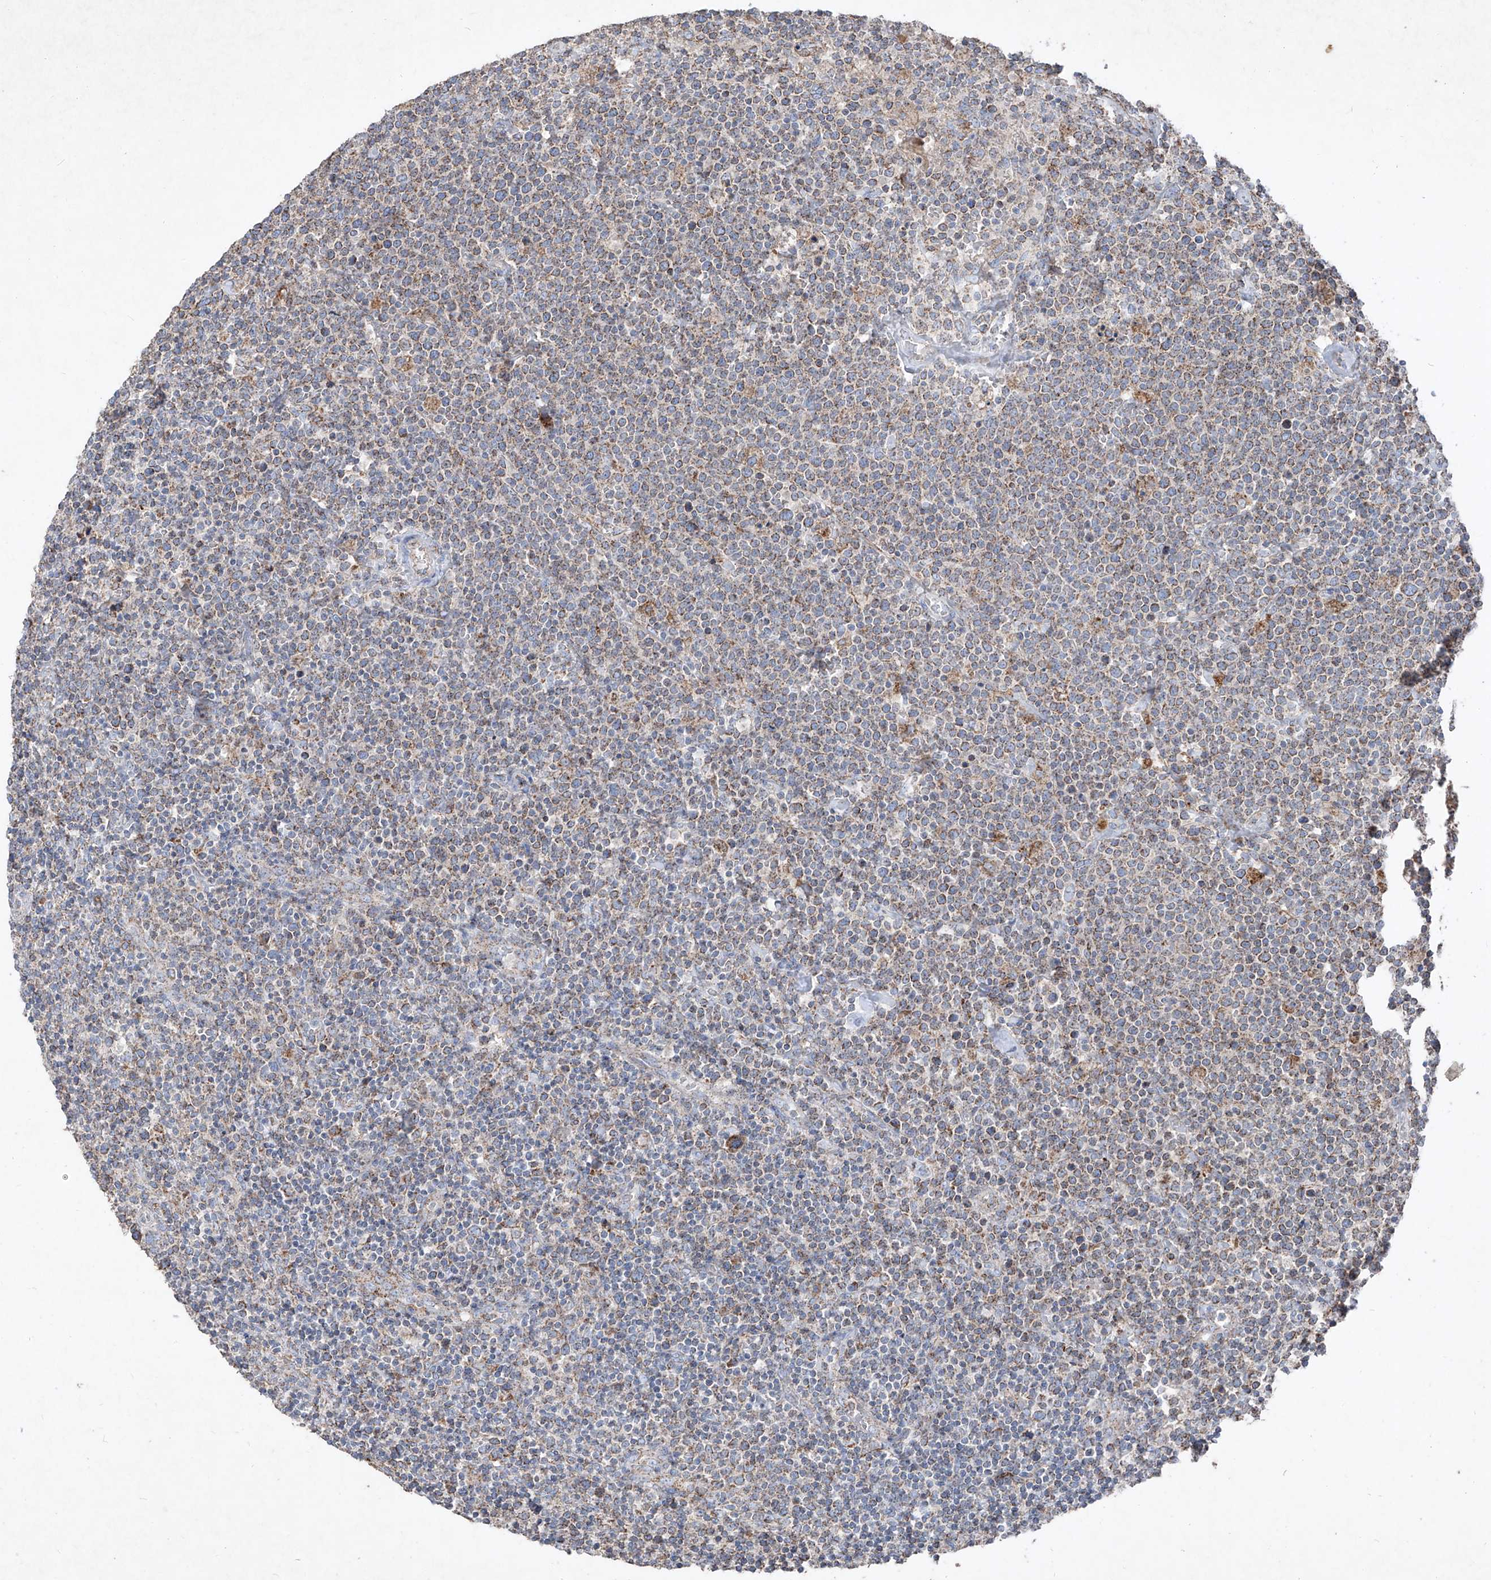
{"staining": {"intensity": "moderate", "quantity": "25%-75%", "location": "cytoplasmic/membranous"}, "tissue": "lymphoma", "cell_type": "Tumor cells", "image_type": "cancer", "snomed": [{"axis": "morphology", "description": "Malignant lymphoma, non-Hodgkin's type, High grade"}, {"axis": "topography", "description": "Lymph node"}], "caption": "Tumor cells reveal moderate cytoplasmic/membranous staining in approximately 25%-75% of cells in malignant lymphoma, non-Hodgkin's type (high-grade).", "gene": "ABCD3", "patient": {"sex": "male", "age": 61}}